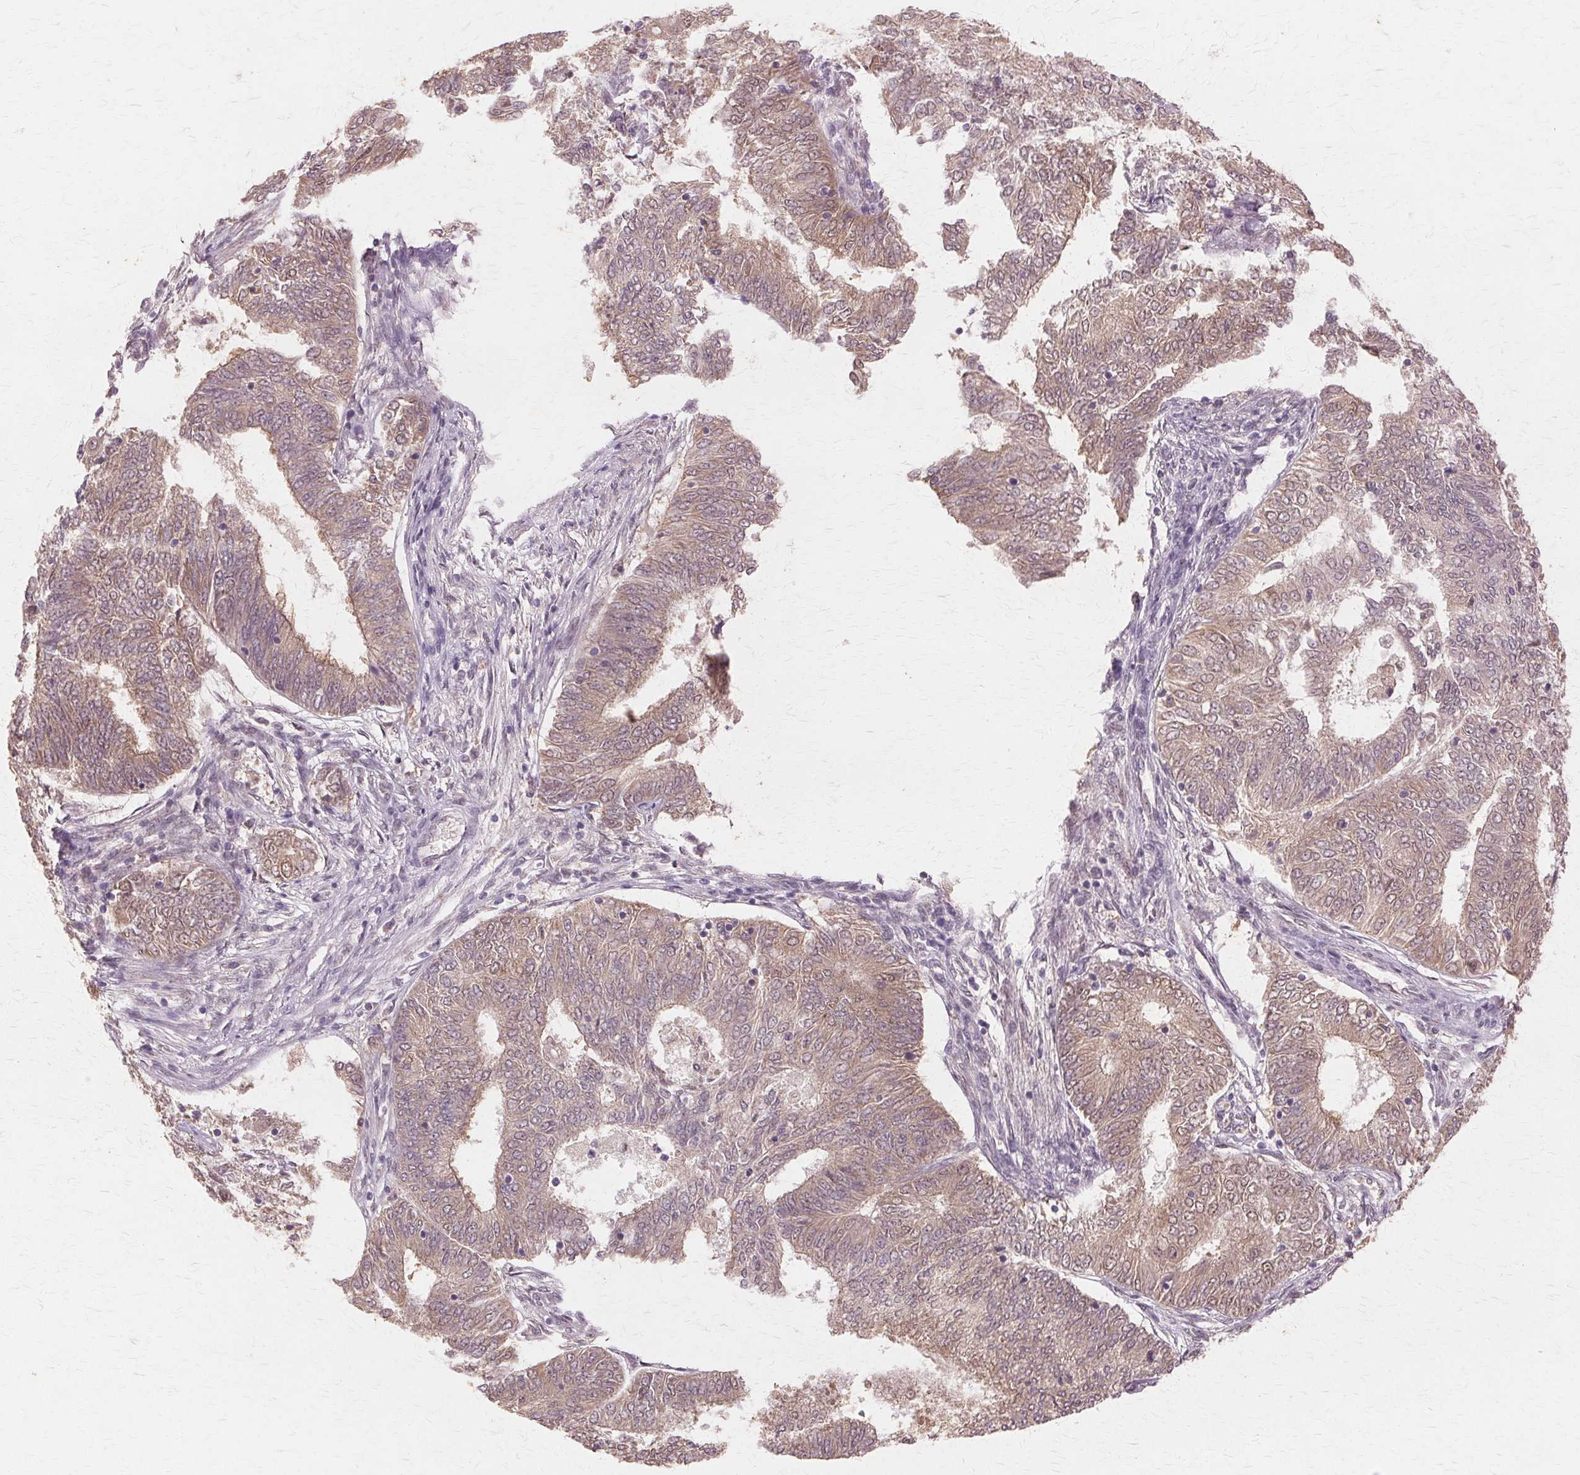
{"staining": {"intensity": "moderate", "quantity": "25%-75%", "location": "cytoplasmic/membranous,nuclear"}, "tissue": "endometrial cancer", "cell_type": "Tumor cells", "image_type": "cancer", "snomed": [{"axis": "morphology", "description": "Adenocarcinoma, NOS"}, {"axis": "topography", "description": "Endometrium"}], "caption": "A medium amount of moderate cytoplasmic/membranous and nuclear positivity is seen in approximately 25%-75% of tumor cells in endometrial cancer tissue. (DAB IHC, brown staining for protein, blue staining for nuclei).", "gene": "PRMT5", "patient": {"sex": "female", "age": 62}}